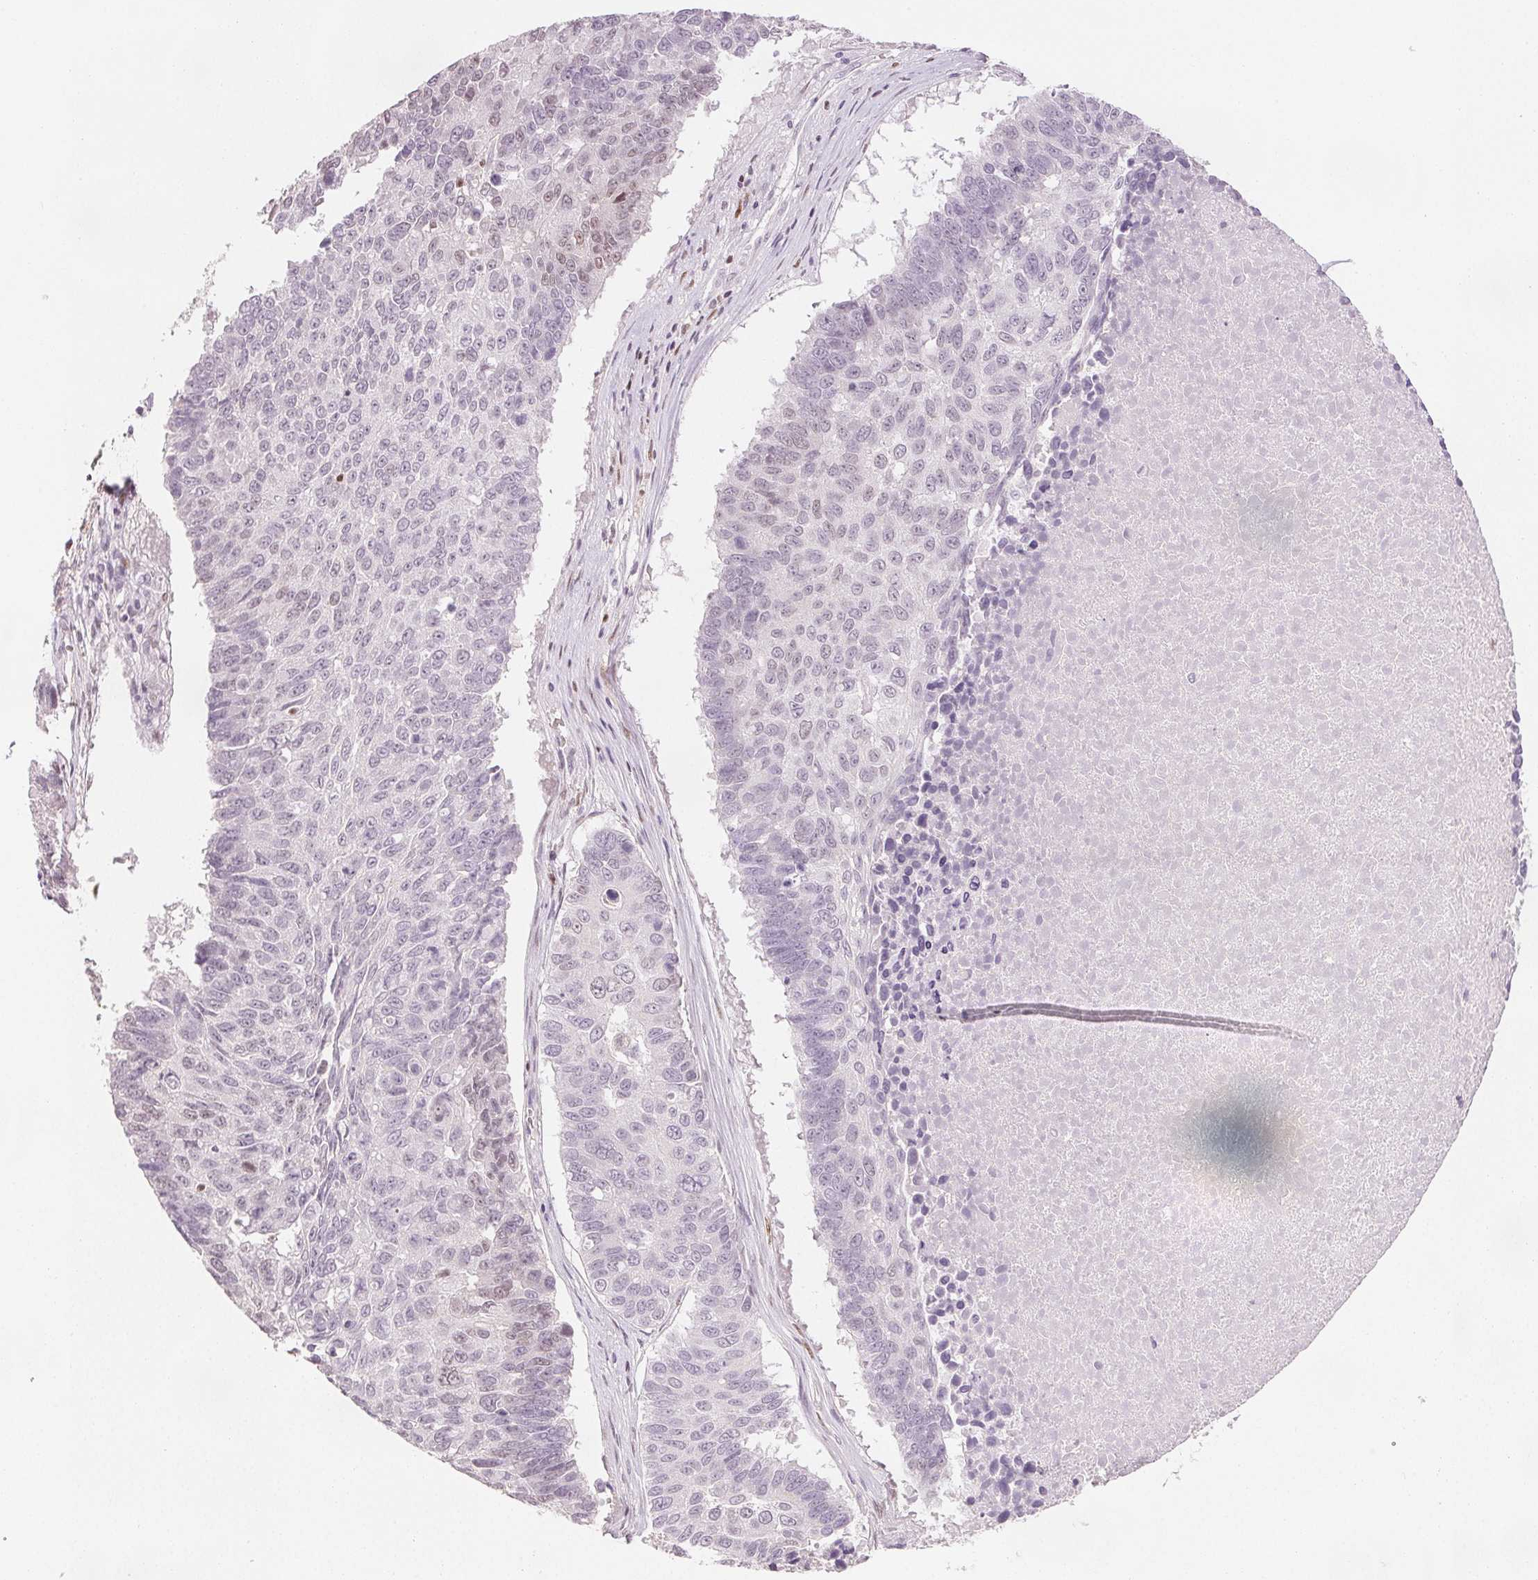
{"staining": {"intensity": "negative", "quantity": "none", "location": "none"}, "tissue": "lung cancer", "cell_type": "Tumor cells", "image_type": "cancer", "snomed": [{"axis": "morphology", "description": "Squamous cell carcinoma, NOS"}, {"axis": "topography", "description": "Lung"}], "caption": "High magnification brightfield microscopy of lung squamous cell carcinoma stained with DAB (3,3'-diaminobenzidine) (brown) and counterstained with hematoxylin (blue): tumor cells show no significant positivity. (IHC, brightfield microscopy, high magnification).", "gene": "RUNX2", "patient": {"sex": "male", "age": 73}}